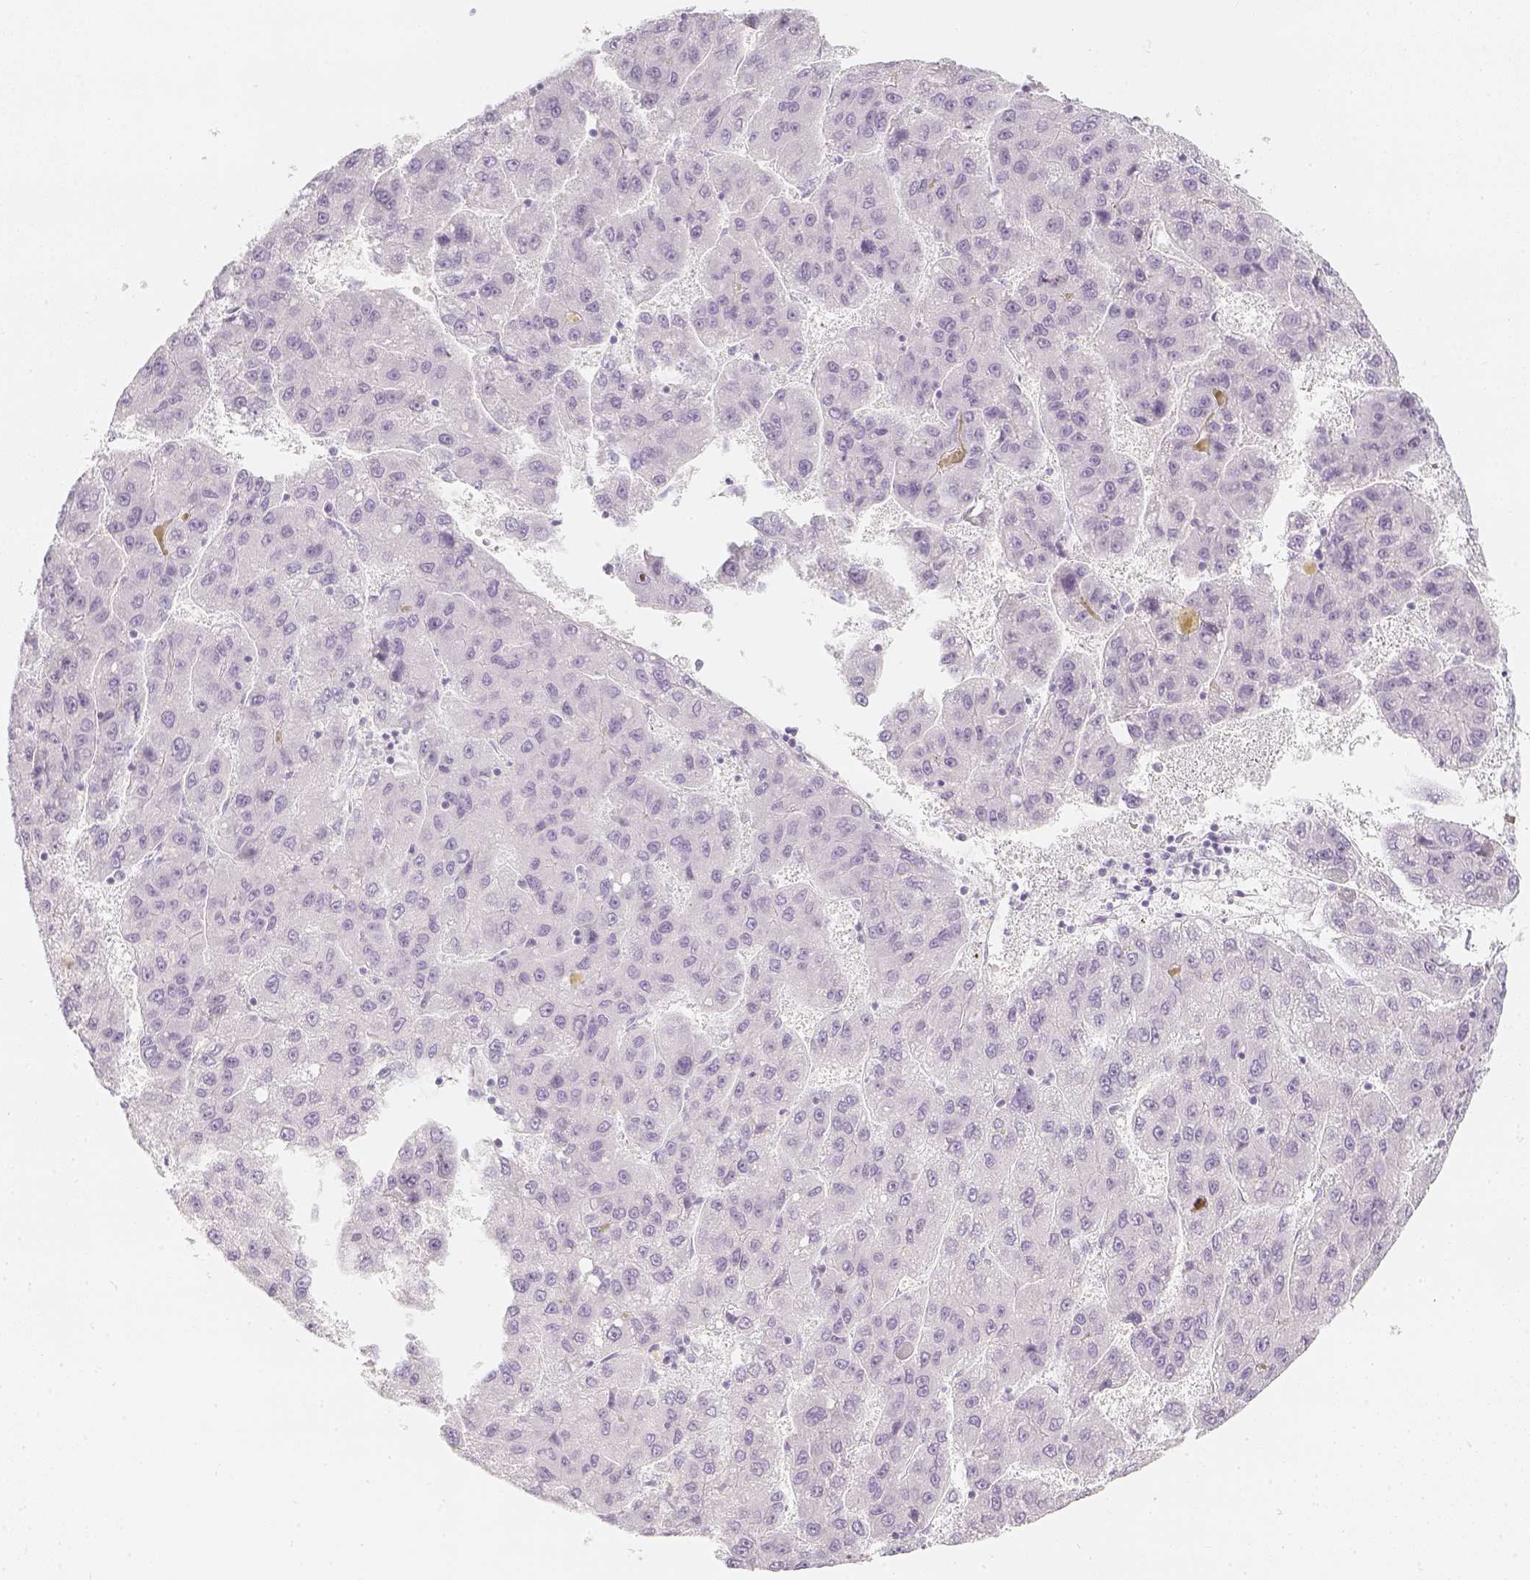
{"staining": {"intensity": "negative", "quantity": "none", "location": "none"}, "tissue": "liver cancer", "cell_type": "Tumor cells", "image_type": "cancer", "snomed": [{"axis": "morphology", "description": "Carcinoma, Hepatocellular, NOS"}, {"axis": "topography", "description": "Liver"}], "caption": "High magnification brightfield microscopy of liver hepatocellular carcinoma stained with DAB (brown) and counterstained with hematoxylin (blue): tumor cells show no significant expression.", "gene": "SLC18A1", "patient": {"sex": "female", "age": 82}}